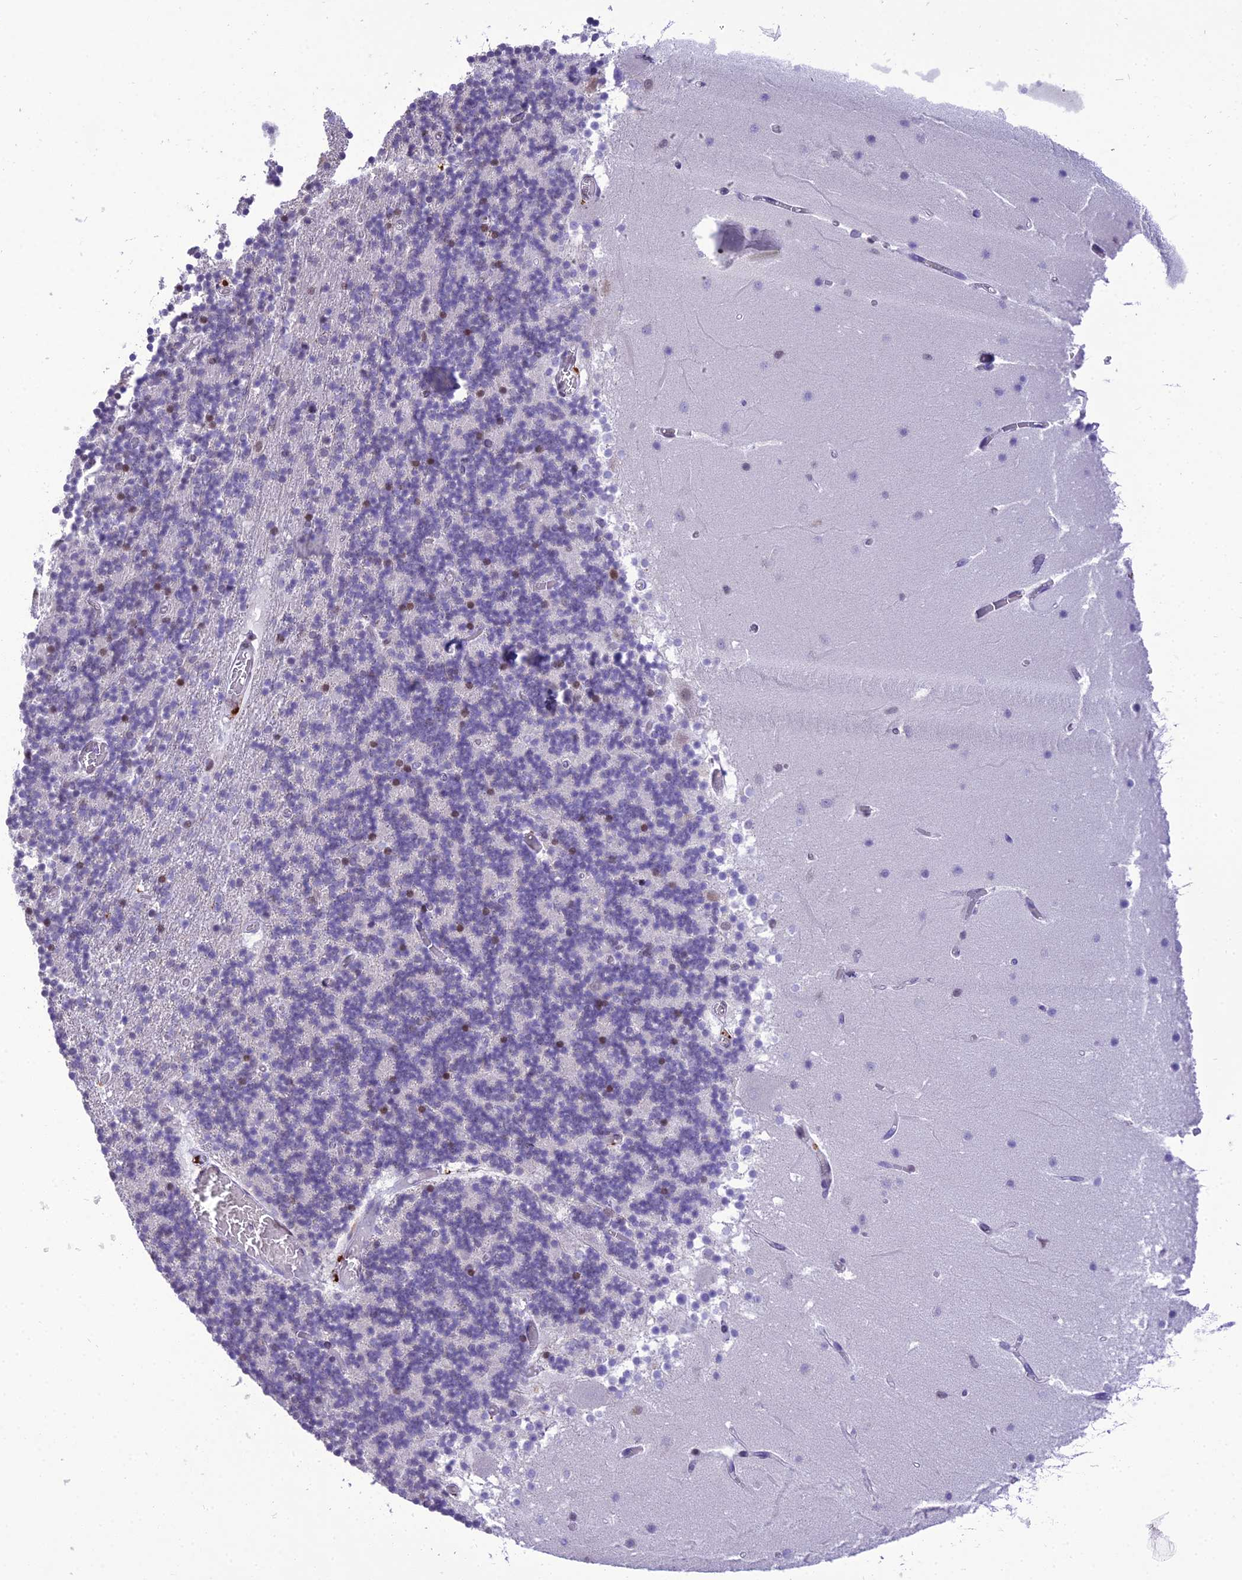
{"staining": {"intensity": "moderate", "quantity": ">75%", "location": "nuclear"}, "tissue": "cerebellum", "cell_type": "Cells in granular layer", "image_type": "normal", "snomed": [{"axis": "morphology", "description": "Normal tissue, NOS"}, {"axis": "topography", "description": "Cerebellum"}], "caption": "Immunohistochemical staining of unremarkable cerebellum shows moderate nuclear protein positivity in approximately >75% of cells in granular layer.", "gene": "SH3RF3", "patient": {"sex": "female", "age": 28}}